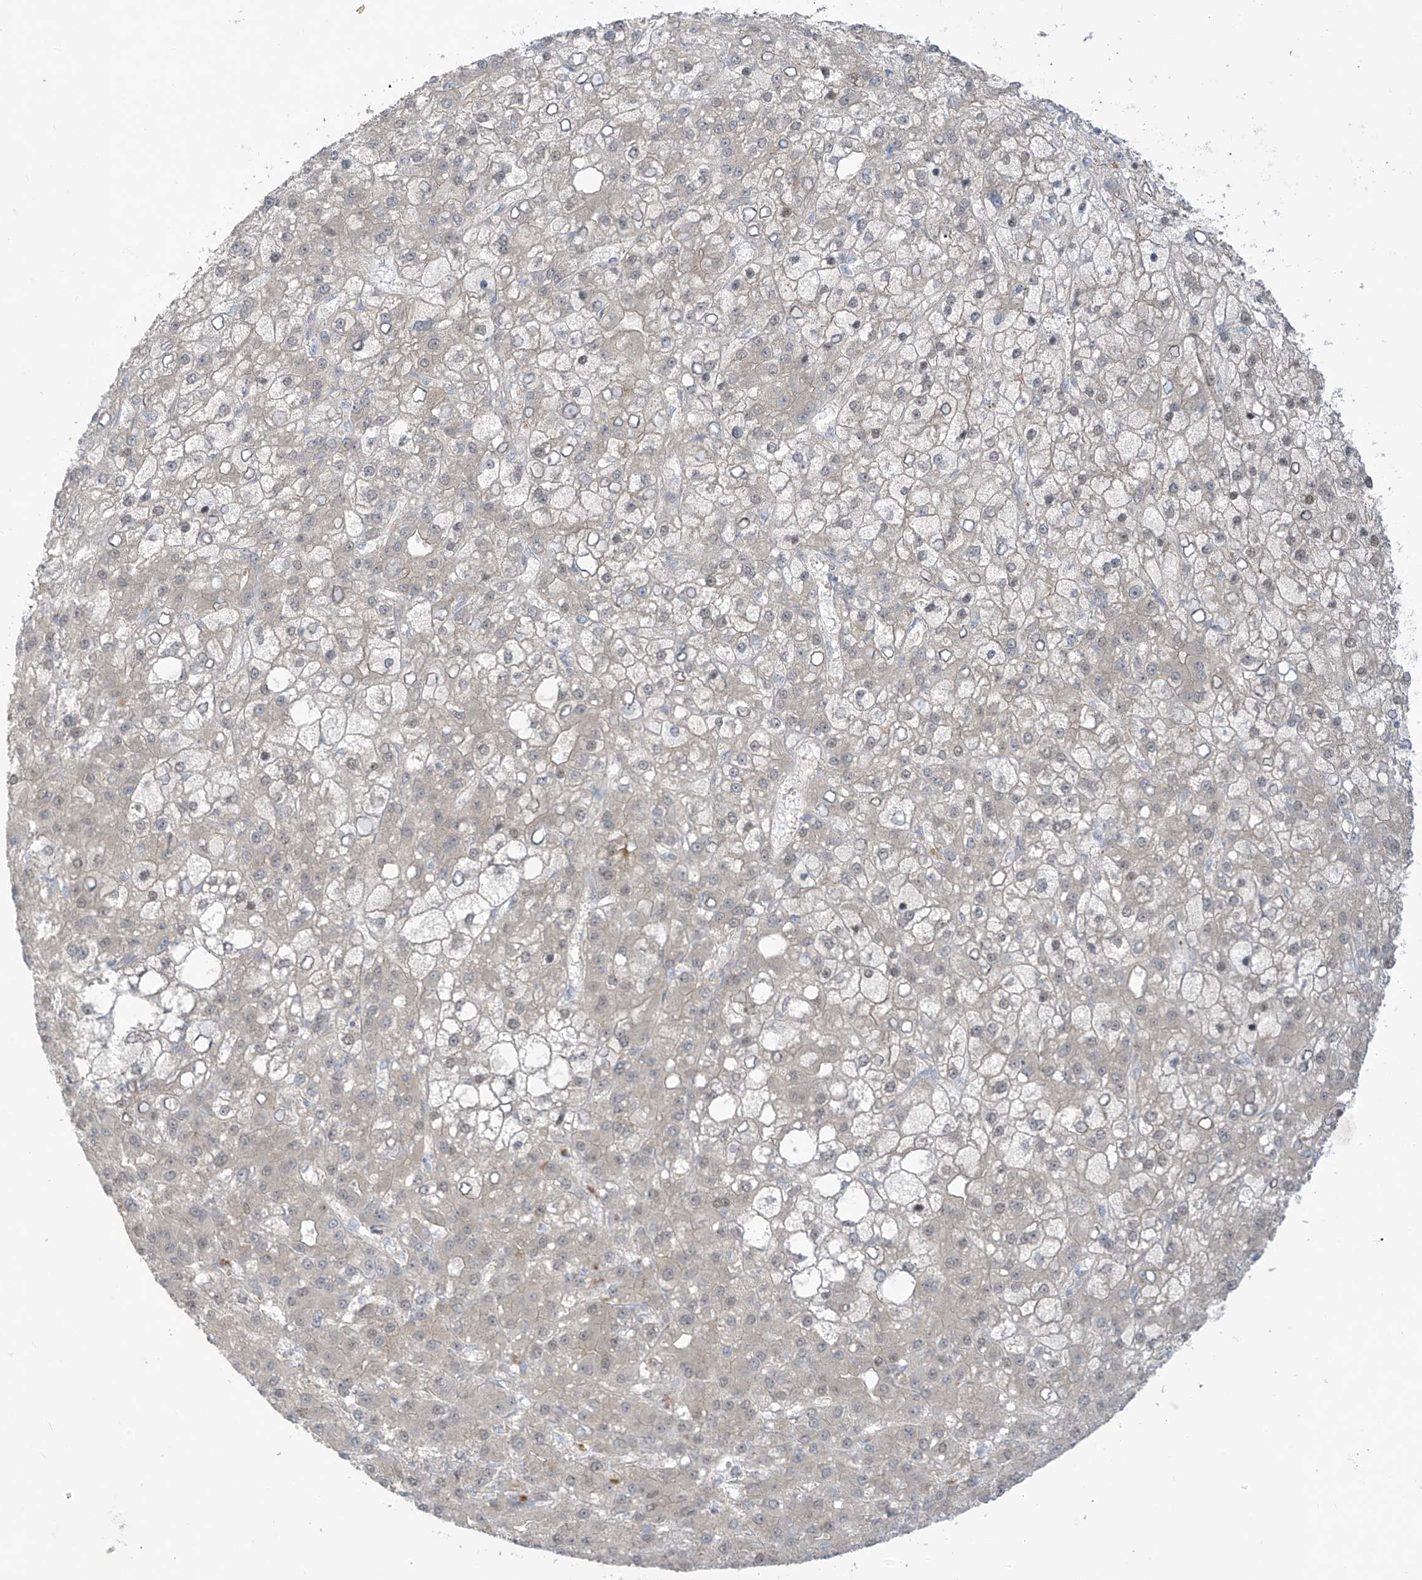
{"staining": {"intensity": "negative", "quantity": "none", "location": "none"}, "tissue": "liver cancer", "cell_type": "Tumor cells", "image_type": "cancer", "snomed": [{"axis": "morphology", "description": "Carcinoma, Hepatocellular, NOS"}, {"axis": "topography", "description": "Liver"}], "caption": "Human liver hepatocellular carcinoma stained for a protein using immunohistochemistry exhibits no staining in tumor cells.", "gene": "EIPR1", "patient": {"sex": "male", "age": 67}}